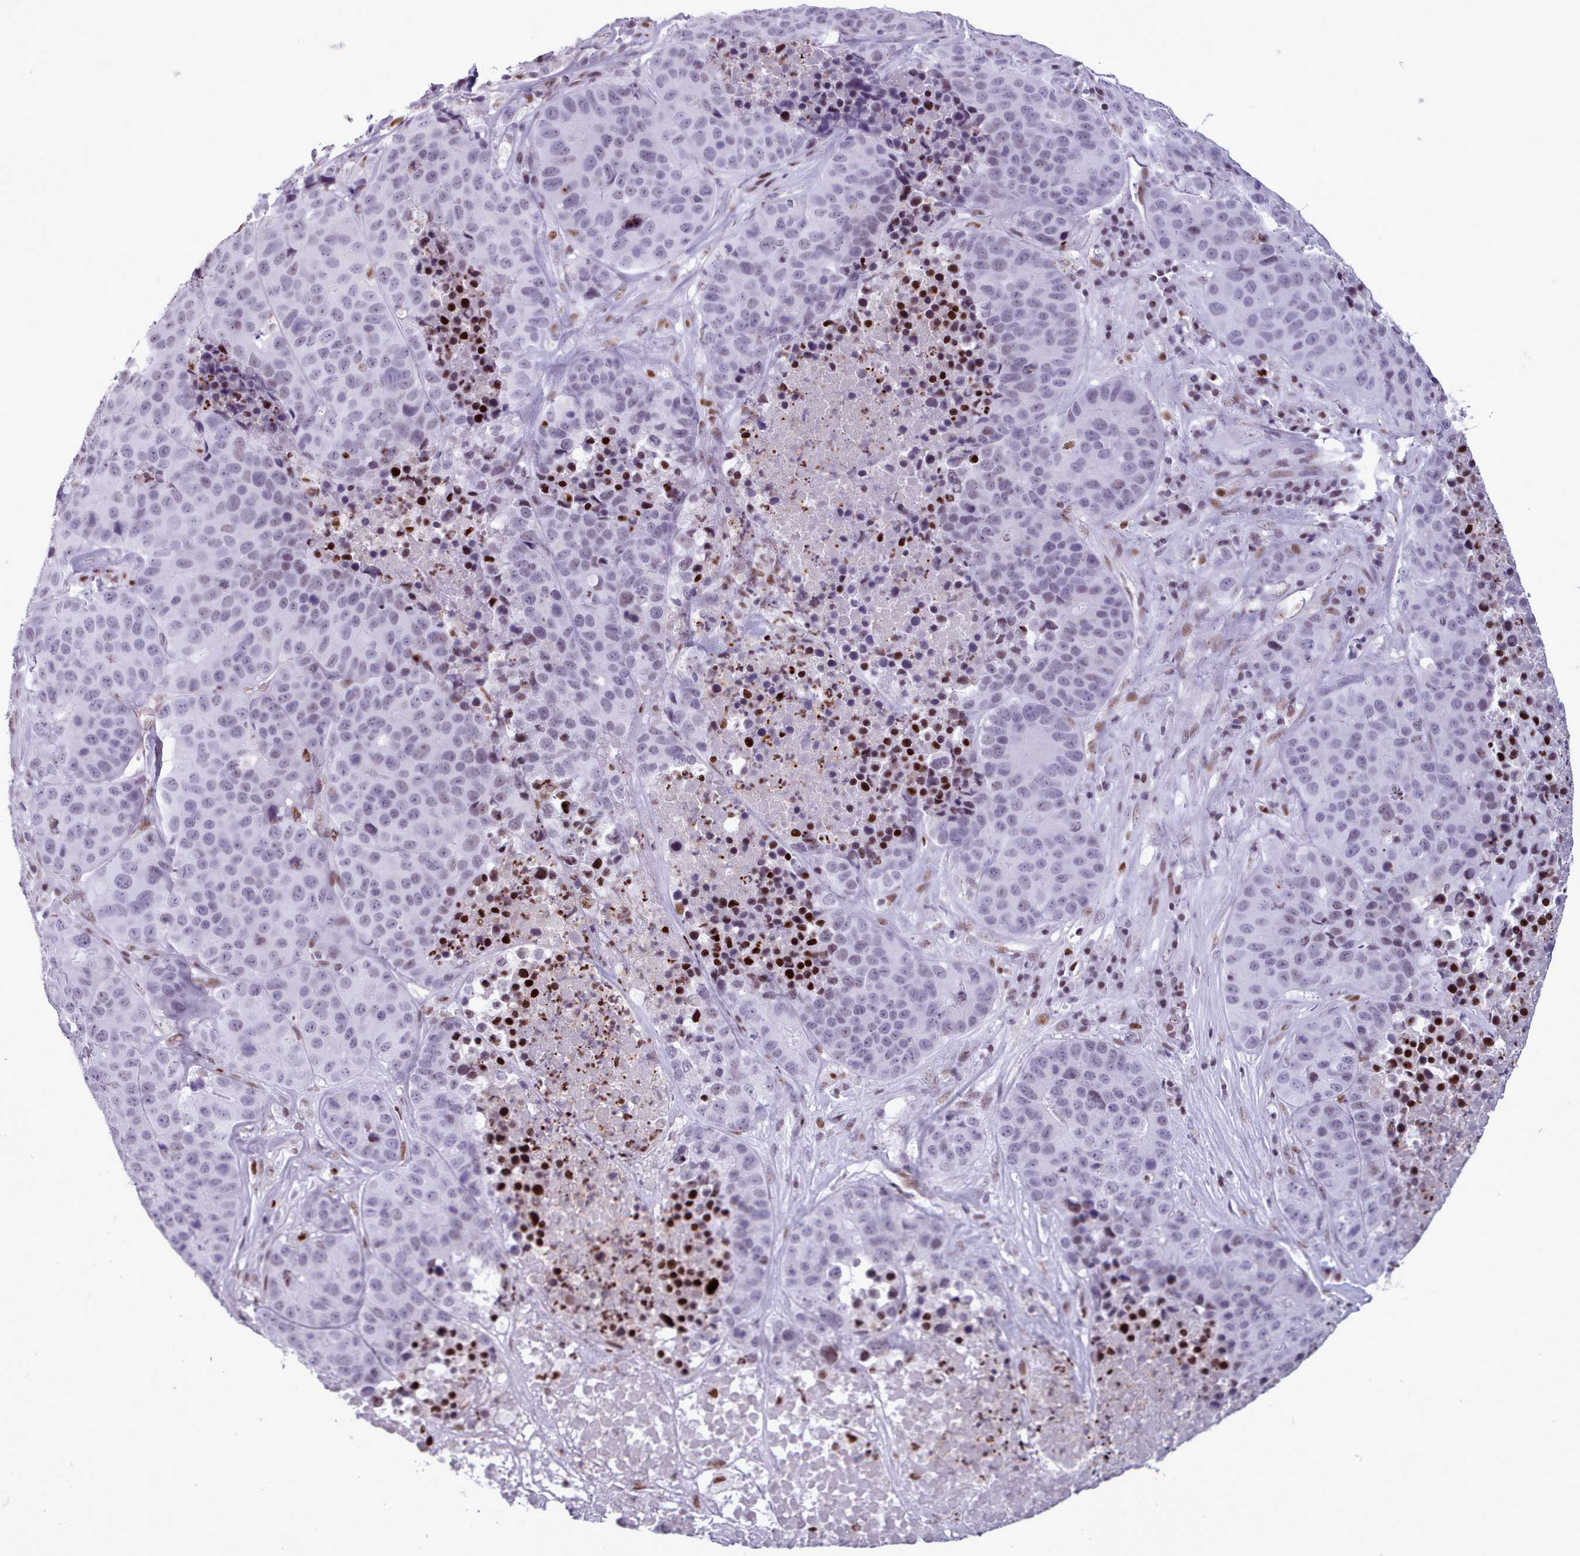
{"staining": {"intensity": "weak", "quantity": "<25%", "location": "nuclear"}, "tissue": "stomach cancer", "cell_type": "Tumor cells", "image_type": "cancer", "snomed": [{"axis": "morphology", "description": "Adenocarcinoma, NOS"}, {"axis": "topography", "description": "Stomach"}], "caption": "This is an immunohistochemistry (IHC) image of human adenocarcinoma (stomach). There is no expression in tumor cells.", "gene": "SRSF4", "patient": {"sex": "male", "age": 71}}